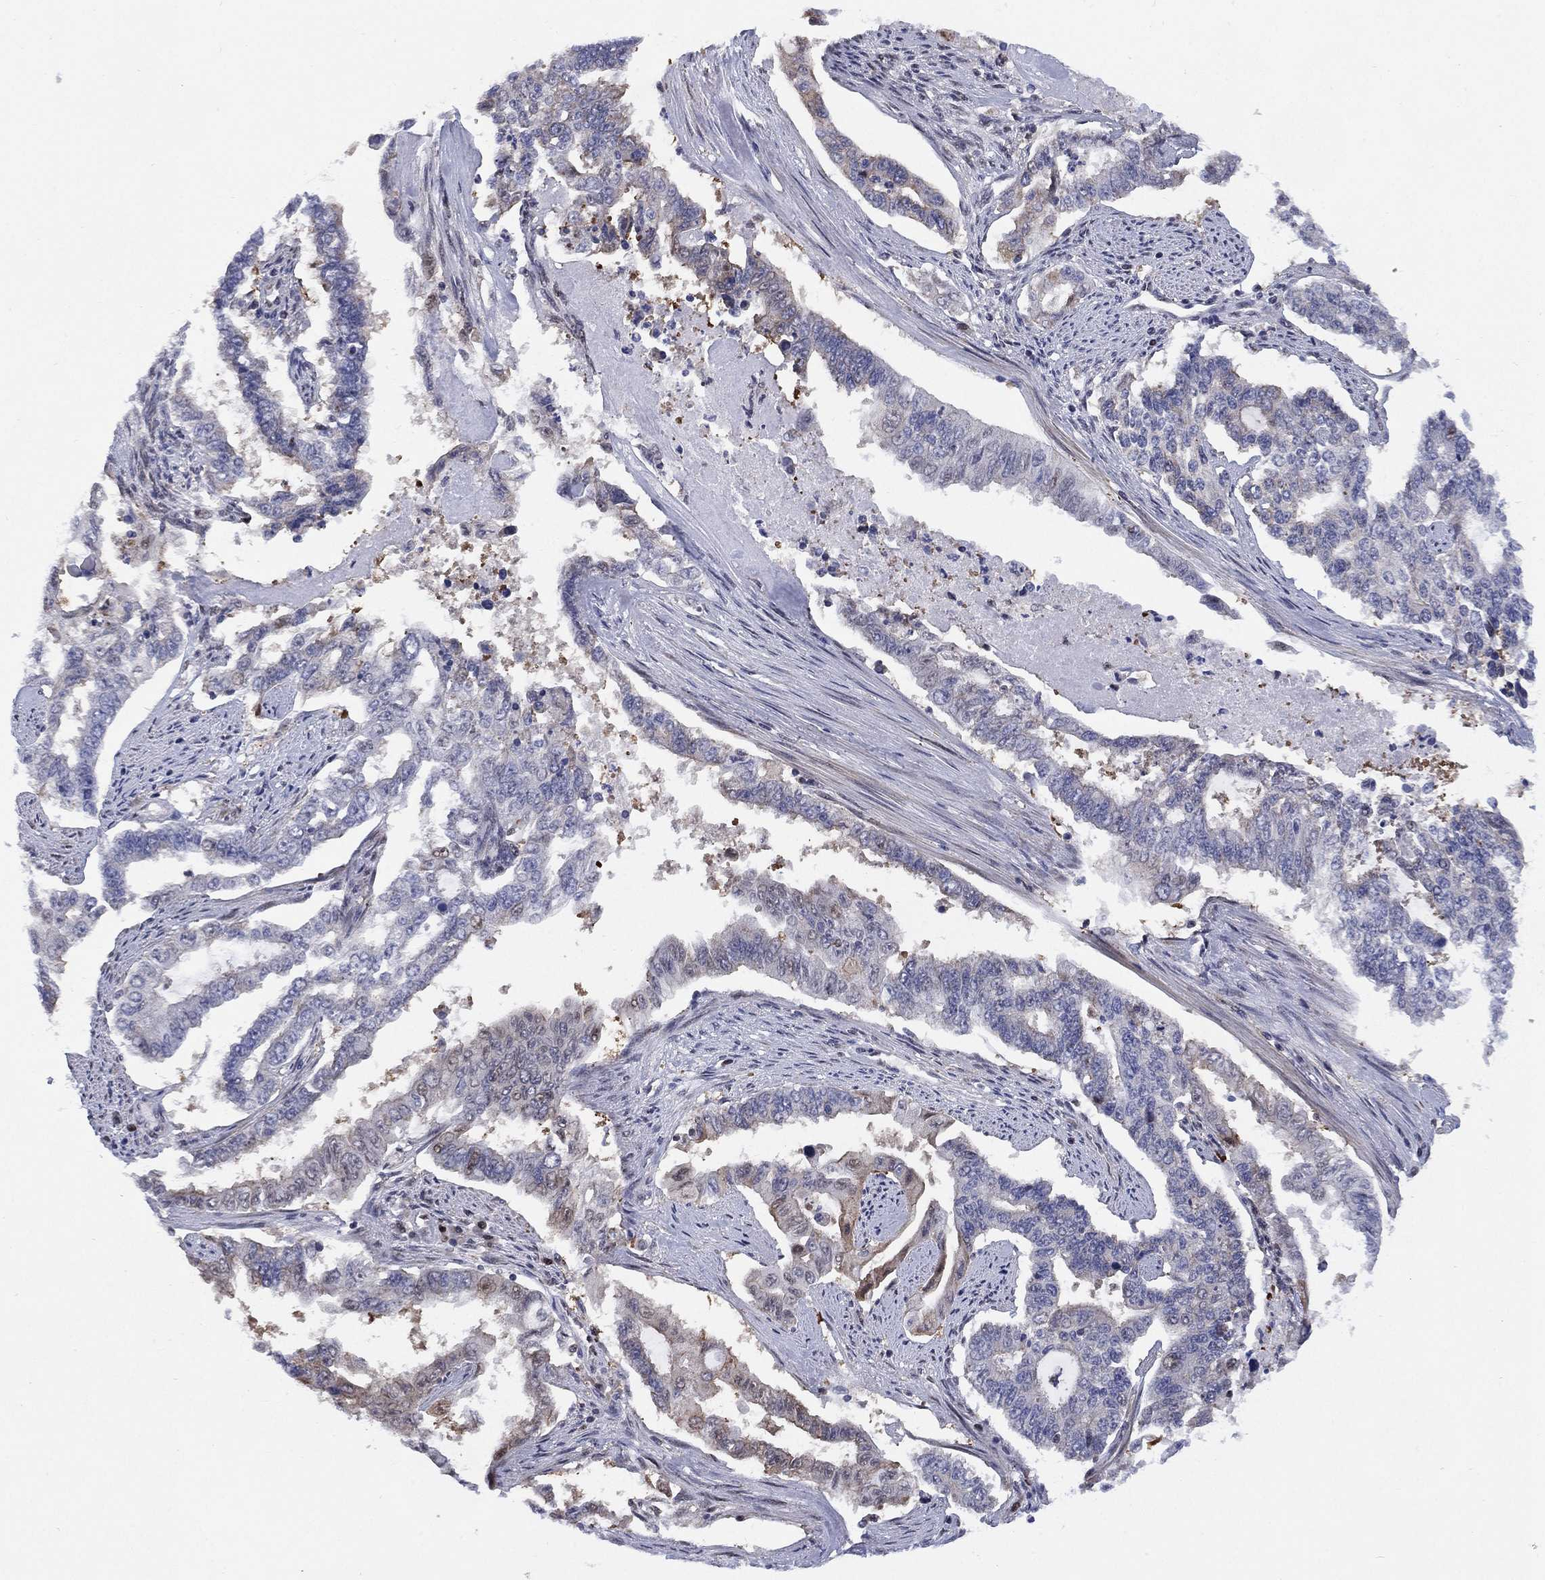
{"staining": {"intensity": "weak", "quantity": "<25%", "location": "cytoplasmic/membranous"}, "tissue": "endometrial cancer", "cell_type": "Tumor cells", "image_type": "cancer", "snomed": [{"axis": "morphology", "description": "Adenocarcinoma, NOS"}, {"axis": "topography", "description": "Uterus"}], "caption": "Immunohistochemistry of endometrial adenocarcinoma displays no expression in tumor cells. The staining is performed using DAB (3,3'-diaminobenzidine) brown chromogen with nuclei counter-stained in using hematoxylin.", "gene": "SLC4A4", "patient": {"sex": "female", "age": 59}}